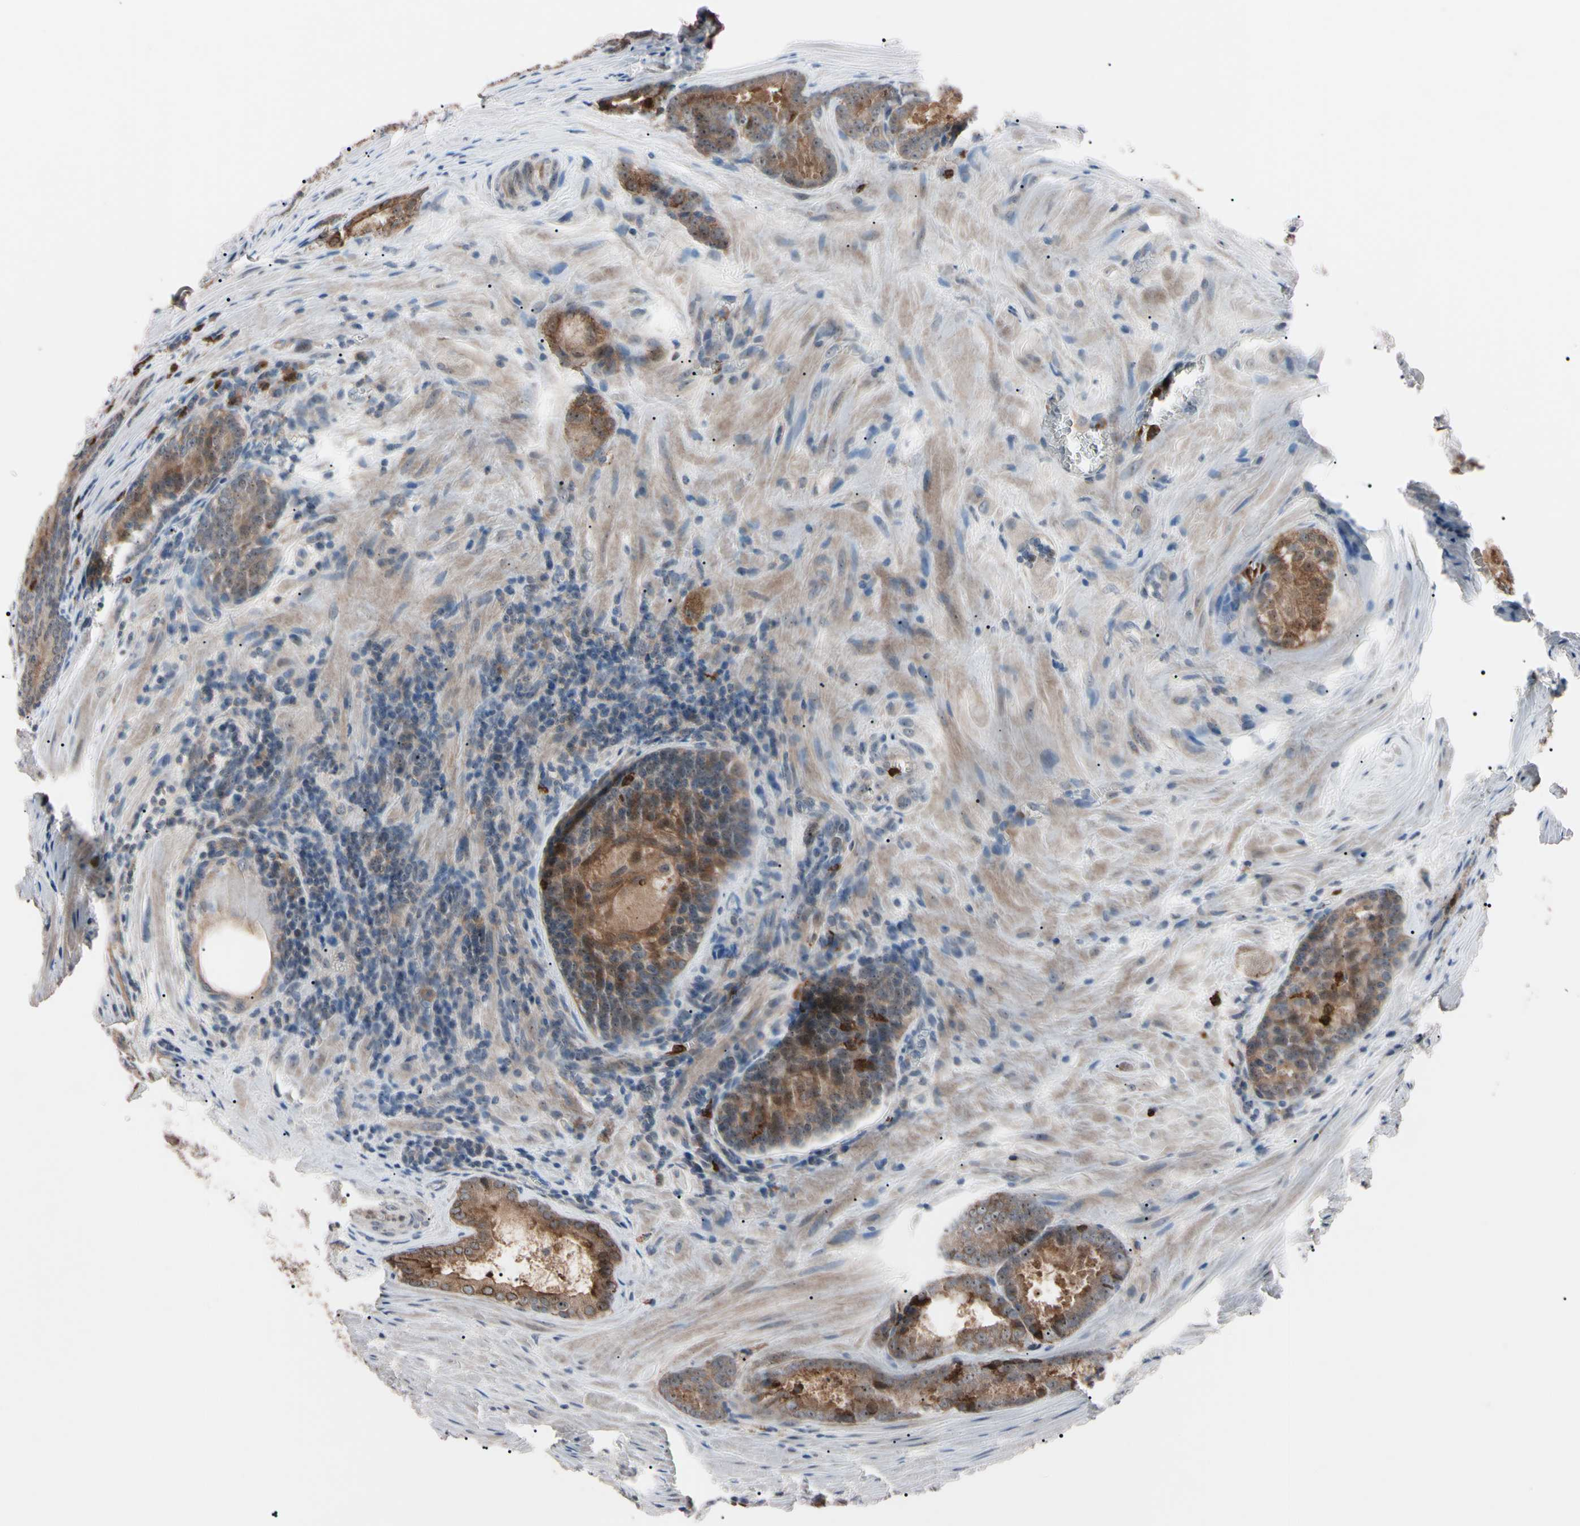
{"staining": {"intensity": "moderate", "quantity": "25%-75%", "location": "cytoplasmic/membranous"}, "tissue": "prostate cancer", "cell_type": "Tumor cells", "image_type": "cancer", "snomed": [{"axis": "morphology", "description": "Adenocarcinoma, Low grade"}, {"axis": "topography", "description": "Prostate"}], "caption": "Prostate adenocarcinoma (low-grade) stained with a brown dye exhibits moderate cytoplasmic/membranous positive expression in about 25%-75% of tumor cells.", "gene": "TRAF5", "patient": {"sex": "male", "age": 64}}